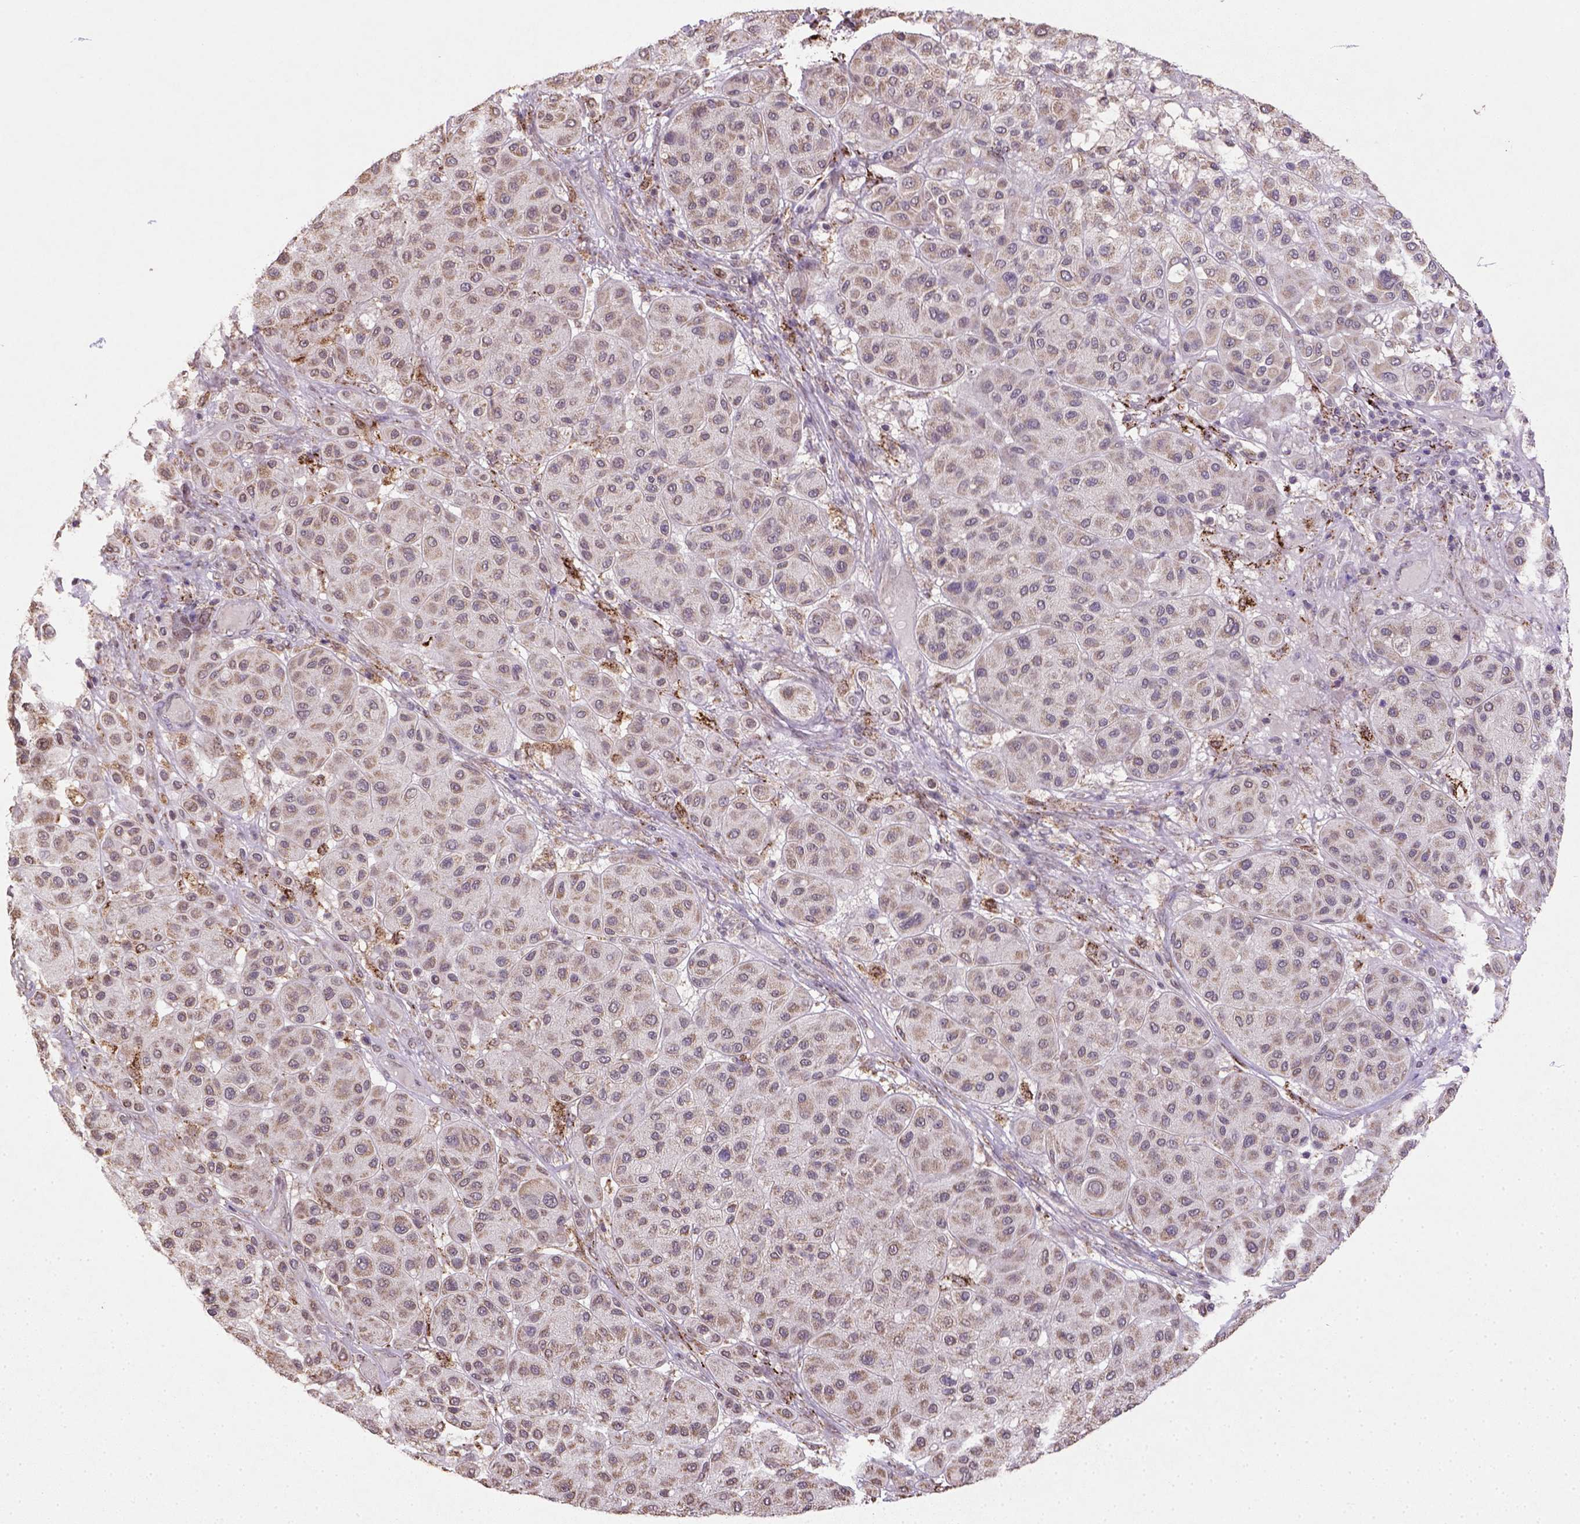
{"staining": {"intensity": "weak", "quantity": ">75%", "location": "cytoplasmic/membranous"}, "tissue": "melanoma", "cell_type": "Tumor cells", "image_type": "cancer", "snomed": [{"axis": "morphology", "description": "Malignant melanoma, Metastatic site"}, {"axis": "topography", "description": "Smooth muscle"}], "caption": "Immunohistochemical staining of malignant melanoma (metastatic site) shows low levels of weak cytoplasmic/membranous protein staining in about >75% of tumor cells. The protein of interest is stained brown, and the nuclei are stained in blue (DAB (3,3'-diaminobenzidine) IHC with brightfield microscopy, high magnification).", "gene": "NUDT10", "patient": {"sex": "male", "age": 41}}